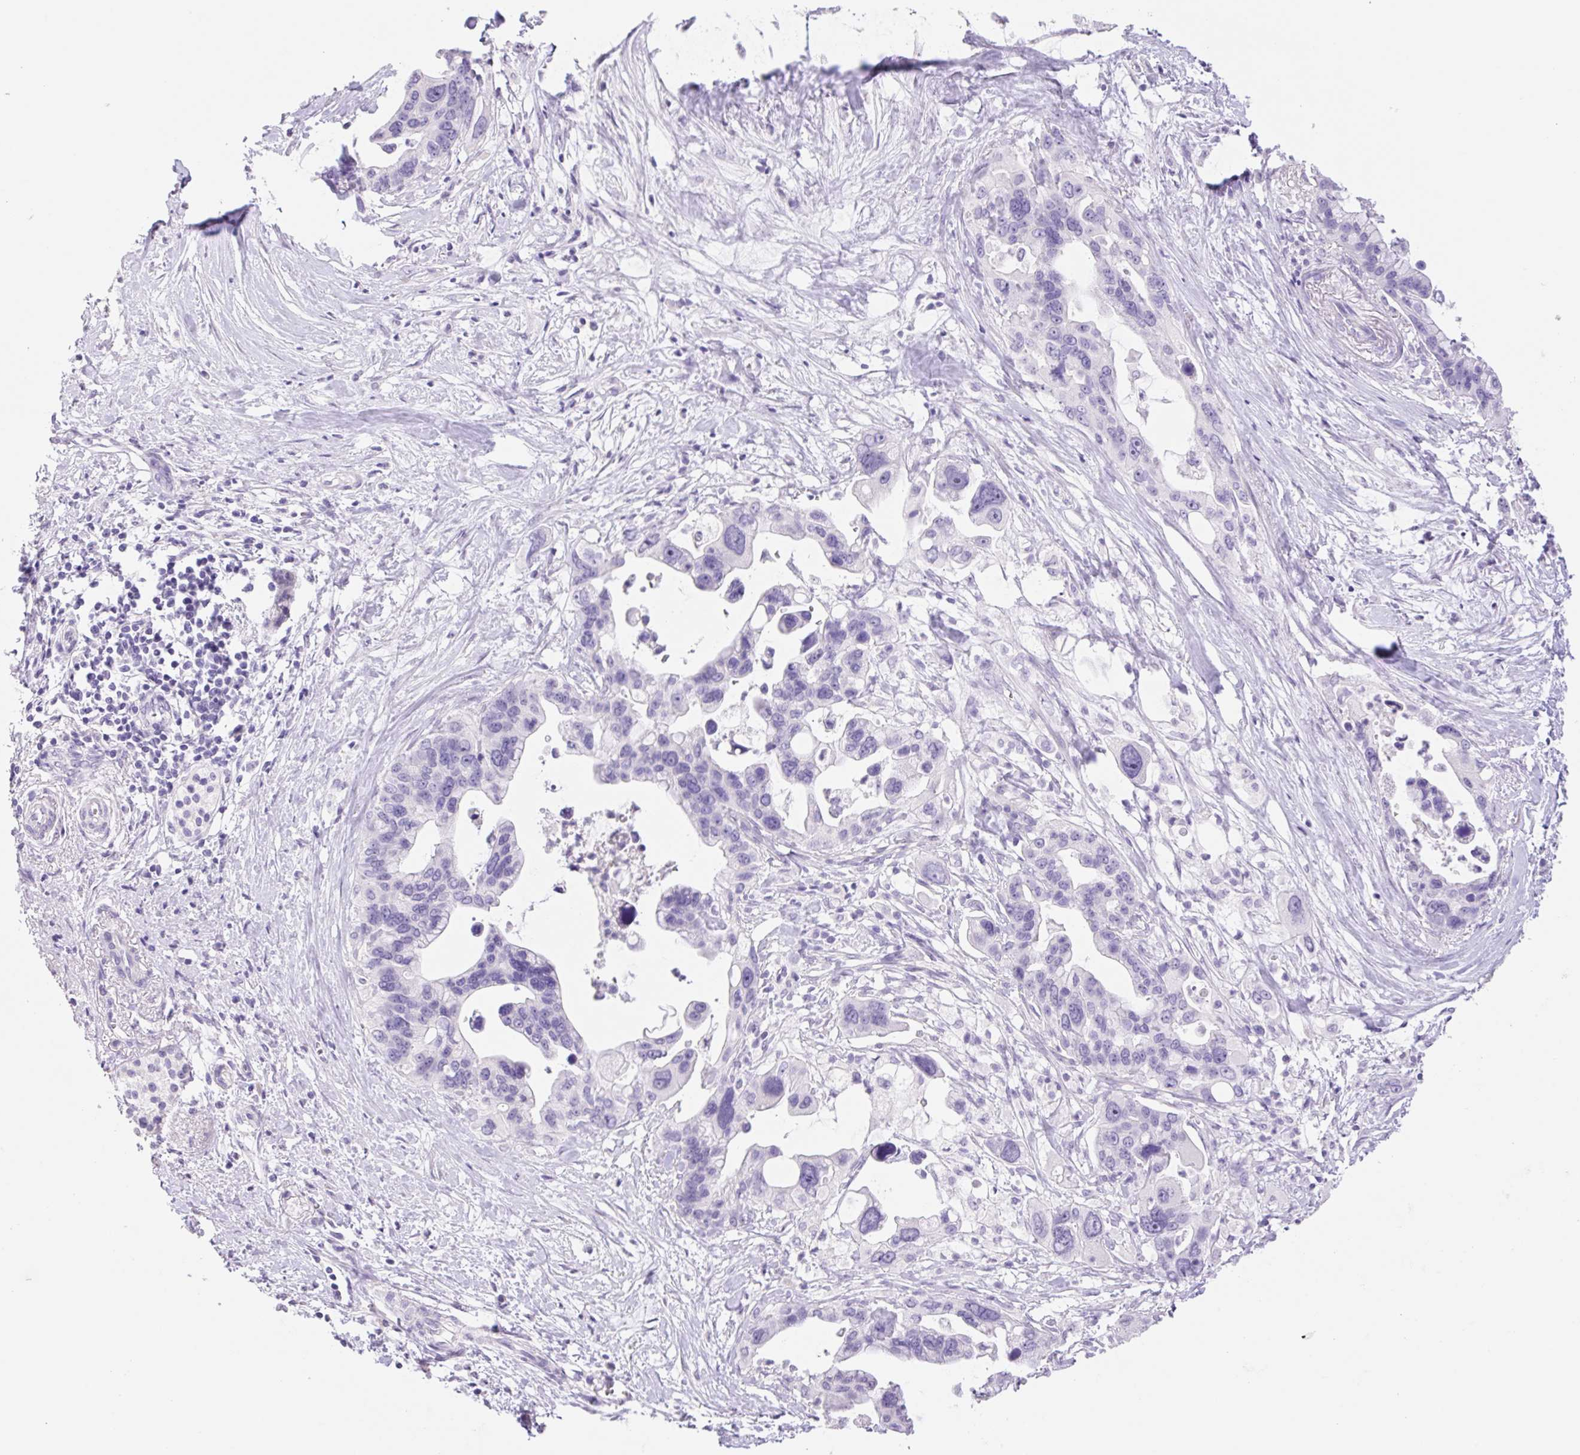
{"staining": {"intensity": "negative", "quantity": "none", "location": "none"}, "tissue": "pancreatic cancer", "cell_type": "Tumor cells", "image_type": "cancer", "snomed": [{"axis": "morphology", "description": "Adenocarcinoma, NOS"}, {"axis": "topography", "description": "Pancreas"}], "caption": "Pancreatic cancer (adenocarcinoma) was stained to show a protein in brown. There is no significant expression in tumor cells.", "gene": "HCRTR2", "patient": {"sex": "female", "age": 83}}